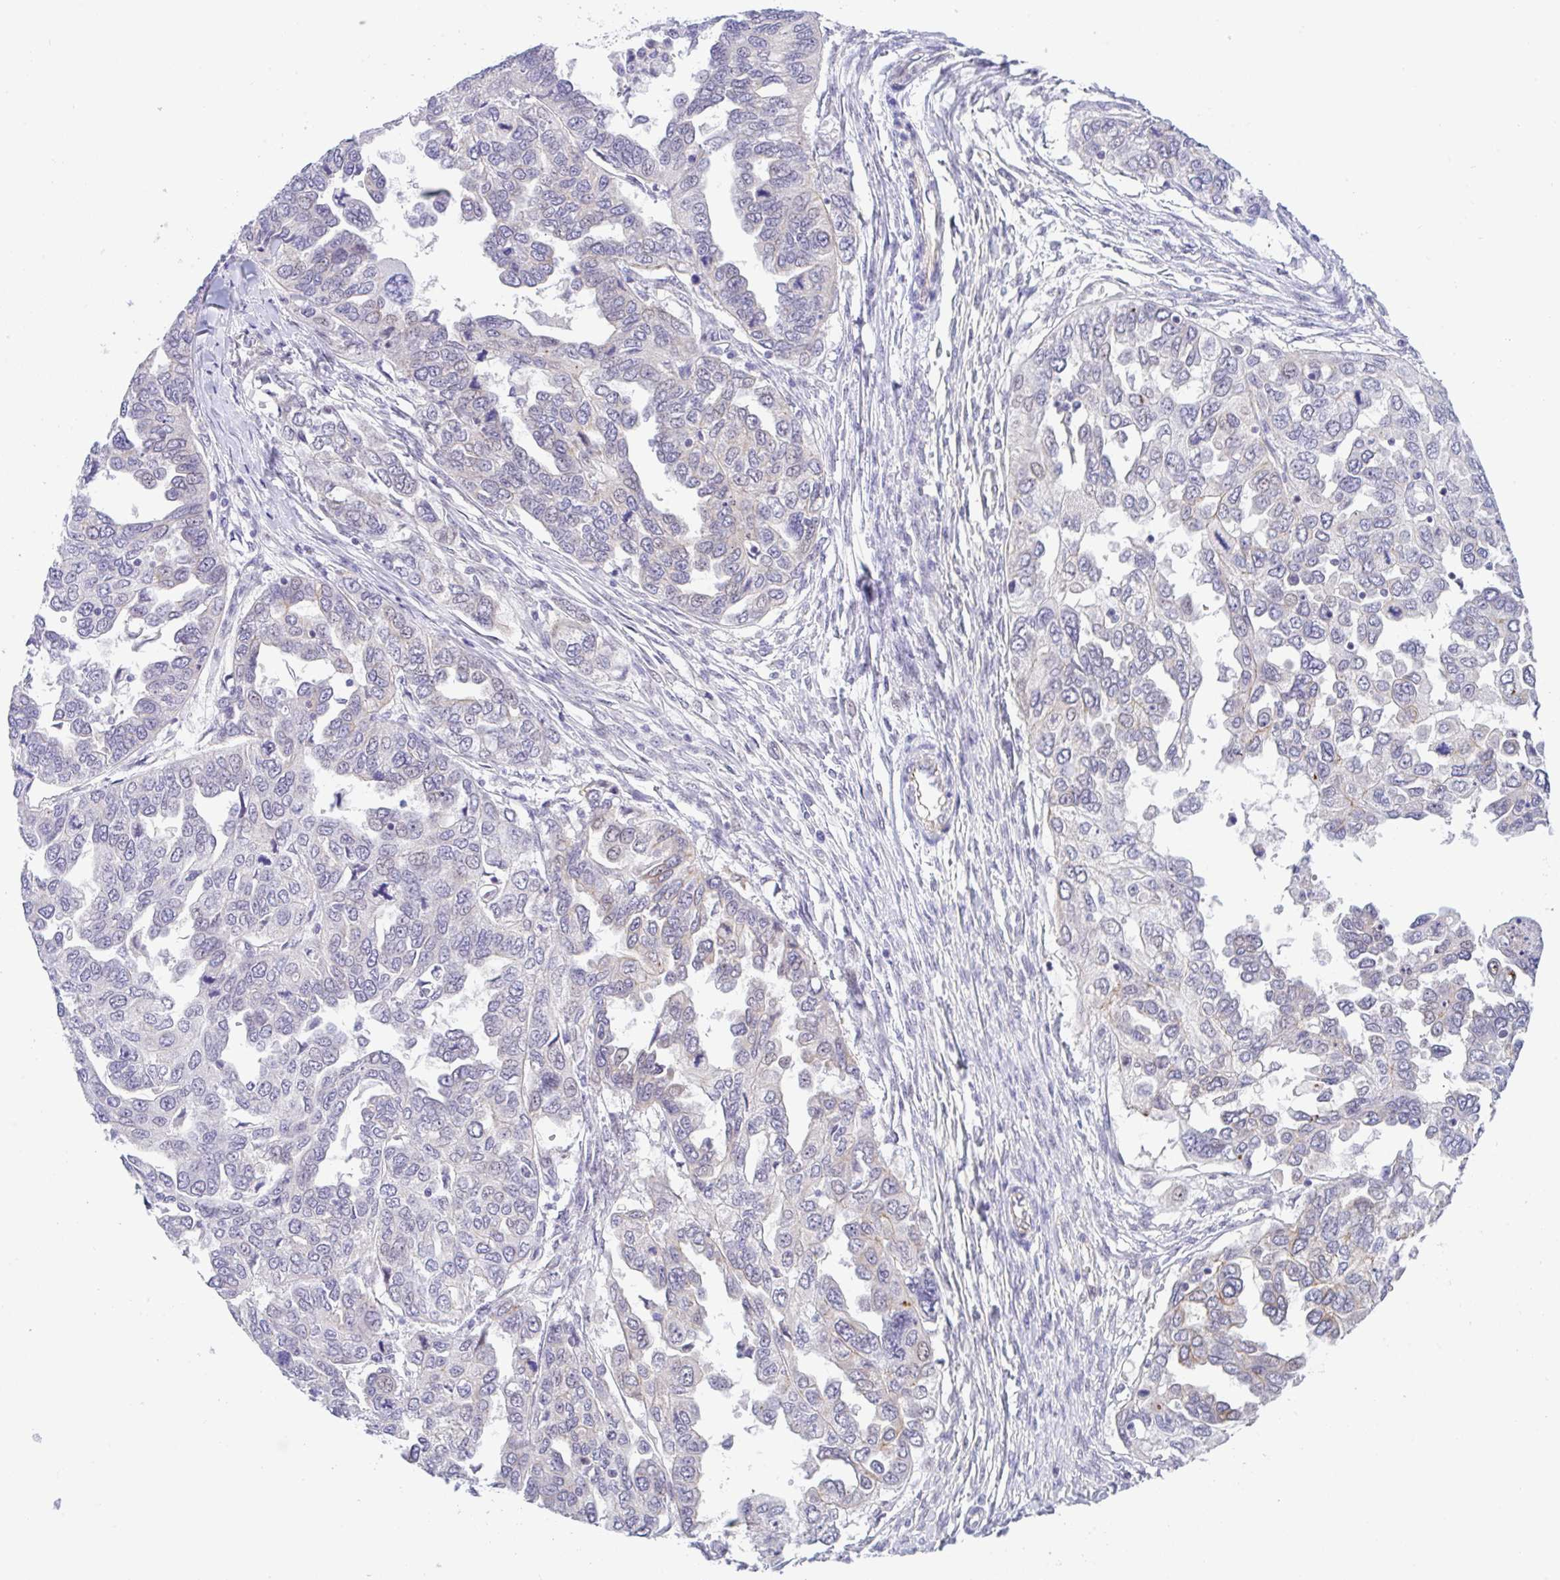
{"staining": {"intensity": "negative", "quantity": "none", "location": "none"}, "tissue": "ovarian cancer", "cell_type": "Tumor cells", "image_type": "cancer", "snomed": [{"axis": "morphology", "description": "Cystadenocarcinoma, serous, NOS"}, {"axis": "topography", "description": "Ovary"}], "caption": "IHC histopathology image of neoplastic tissue: serous cystadenocarcinoma (ovarian) stained with DAB (3,3'-diaminobenzidine) shows no significant protein staining in tumor cells.", "gene": "CGNL1", "patient": {"sex": "female", "age": 53}}